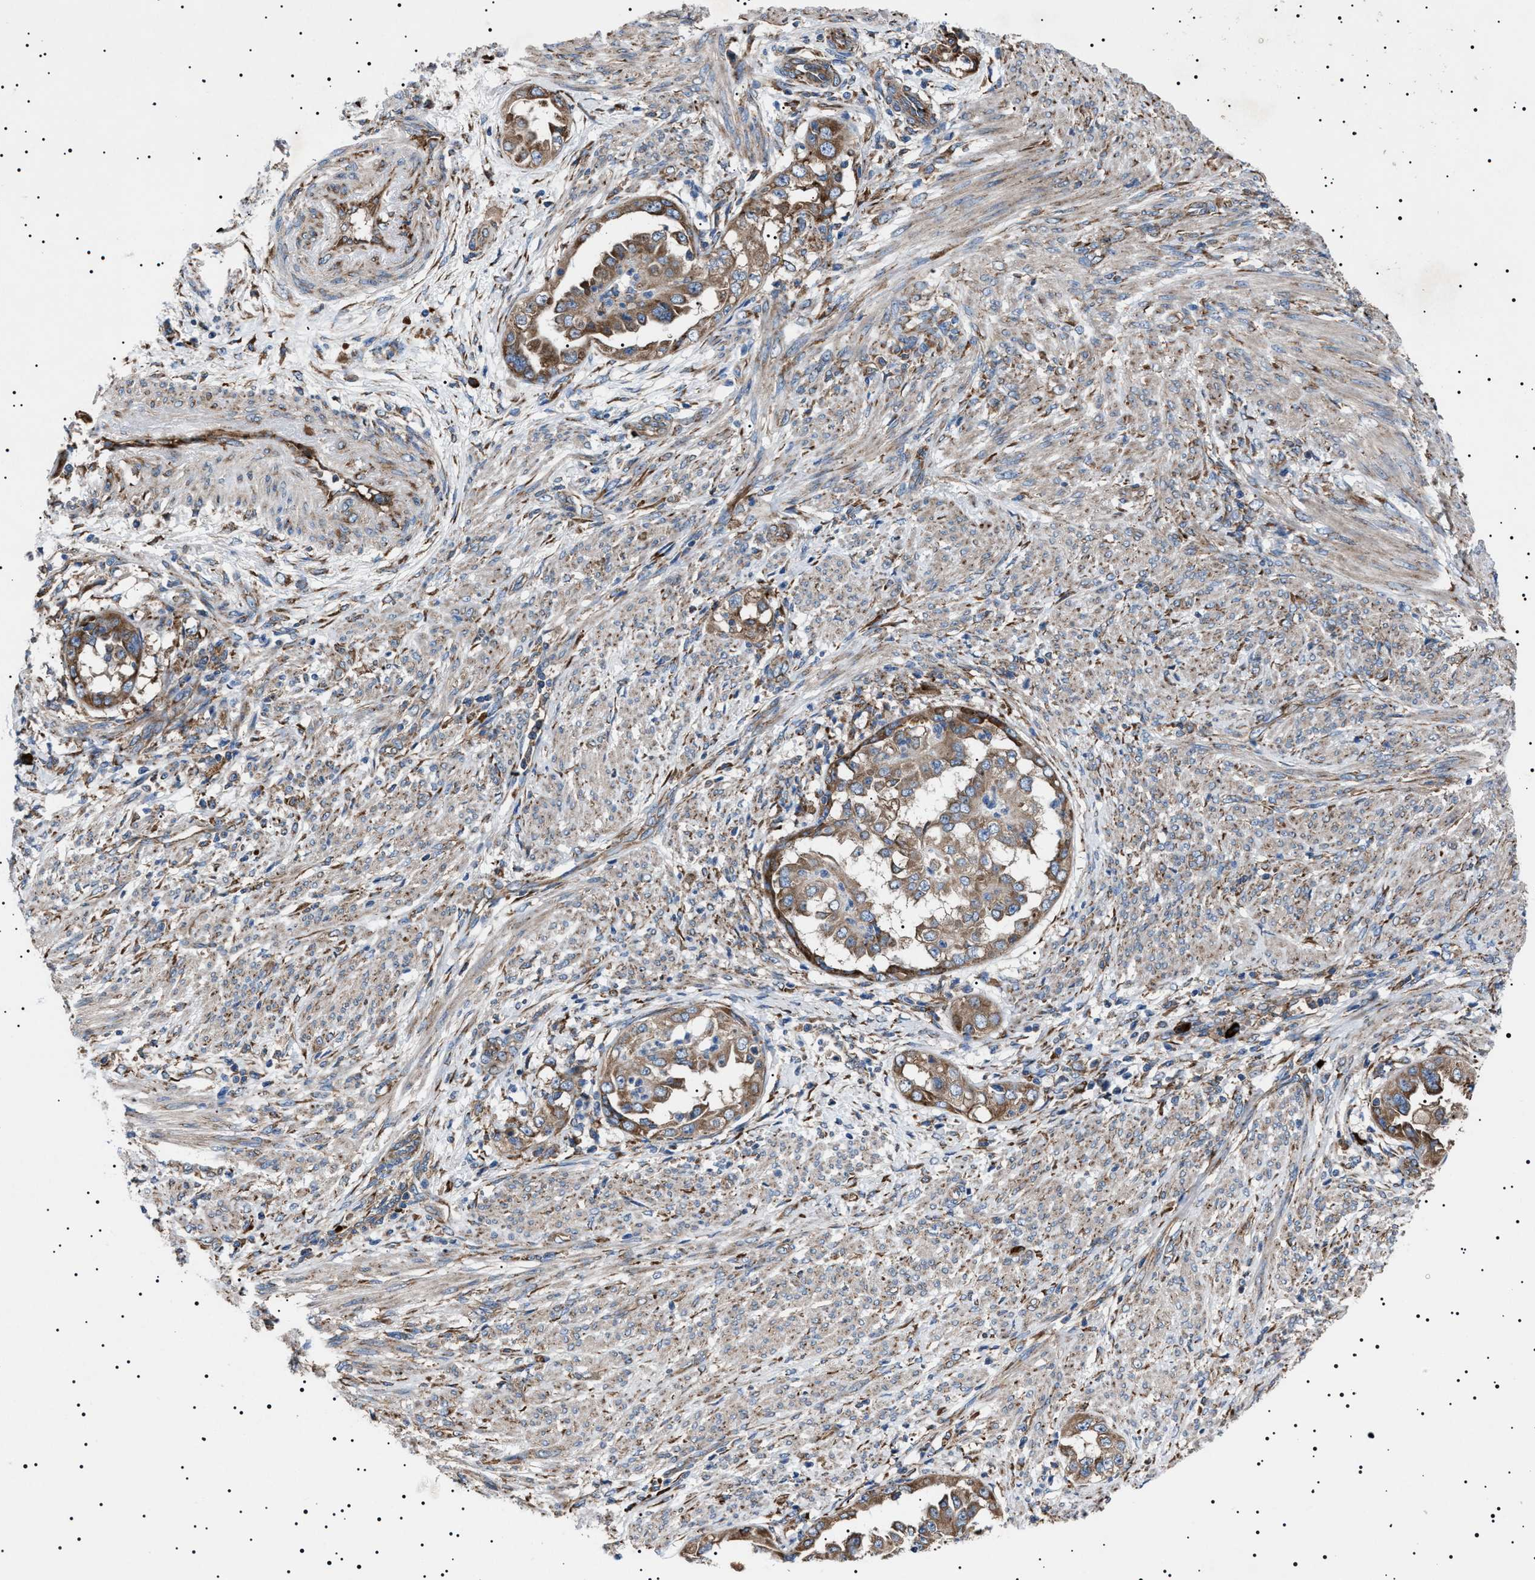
{"staining": {"intensity": "moderate", "quantity": ">75%", "location": "cytoplasmic/membranous"}, "tissue": "endometrial cancer", "cell_type": "Tumor cells", "image_type": "cancer", "snomed": [{"axis": "morphology", "description": "Adenocarcinoma, NOS"}, {"axis": "topography", "description": "Endometrium"}], "caption": "Protein expression analysis of endometrial cancer exhibits moderate cytoplasmic/membranous expression in approximately >75% of tumor cells.", "gene": "TOP1MT", "patient": {"sex": "female", "age": 85}}